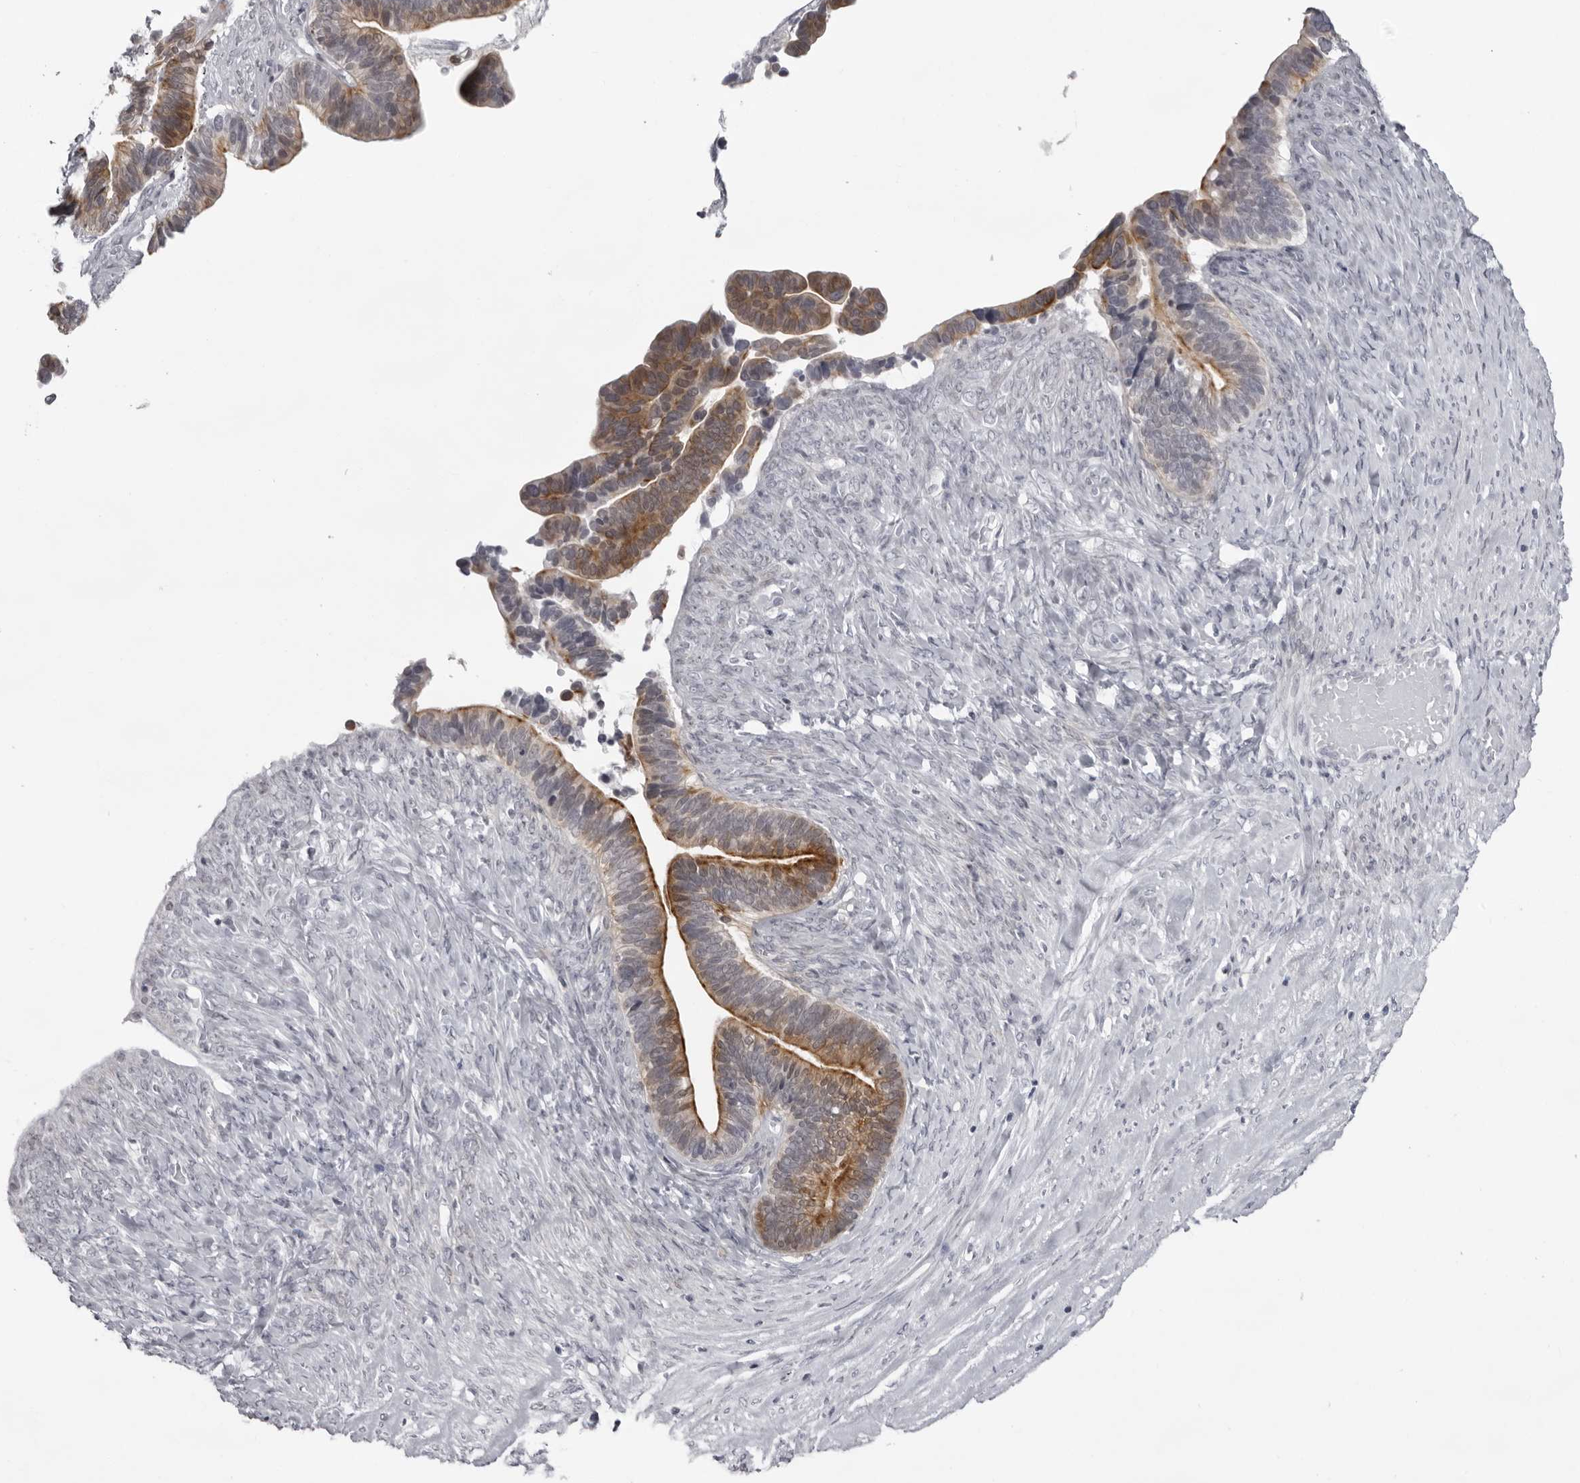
{"staining": {"intensity": "moderate", "quantity": ">75%", "location": "cytoplasmic/membranous"}, "tissue": "ovarian cancer", "cell_type": "Tumor cells", "image_type": "cancer", "snomed": [{"axis": "morphology", "description": "Cystadenocarcinoma, serous, NOS"}, {"axis": "topography", "description": "Ovary"}], "caption": "A medium amount of moderate cytoplasmic/membranous staining is present in approximately >75% of tumor cells in ovarian cancer (serous cystadenocarcinoma) tissue.", "gene": "NUDT18", "patient": {"sex": "female", "age": 56}}